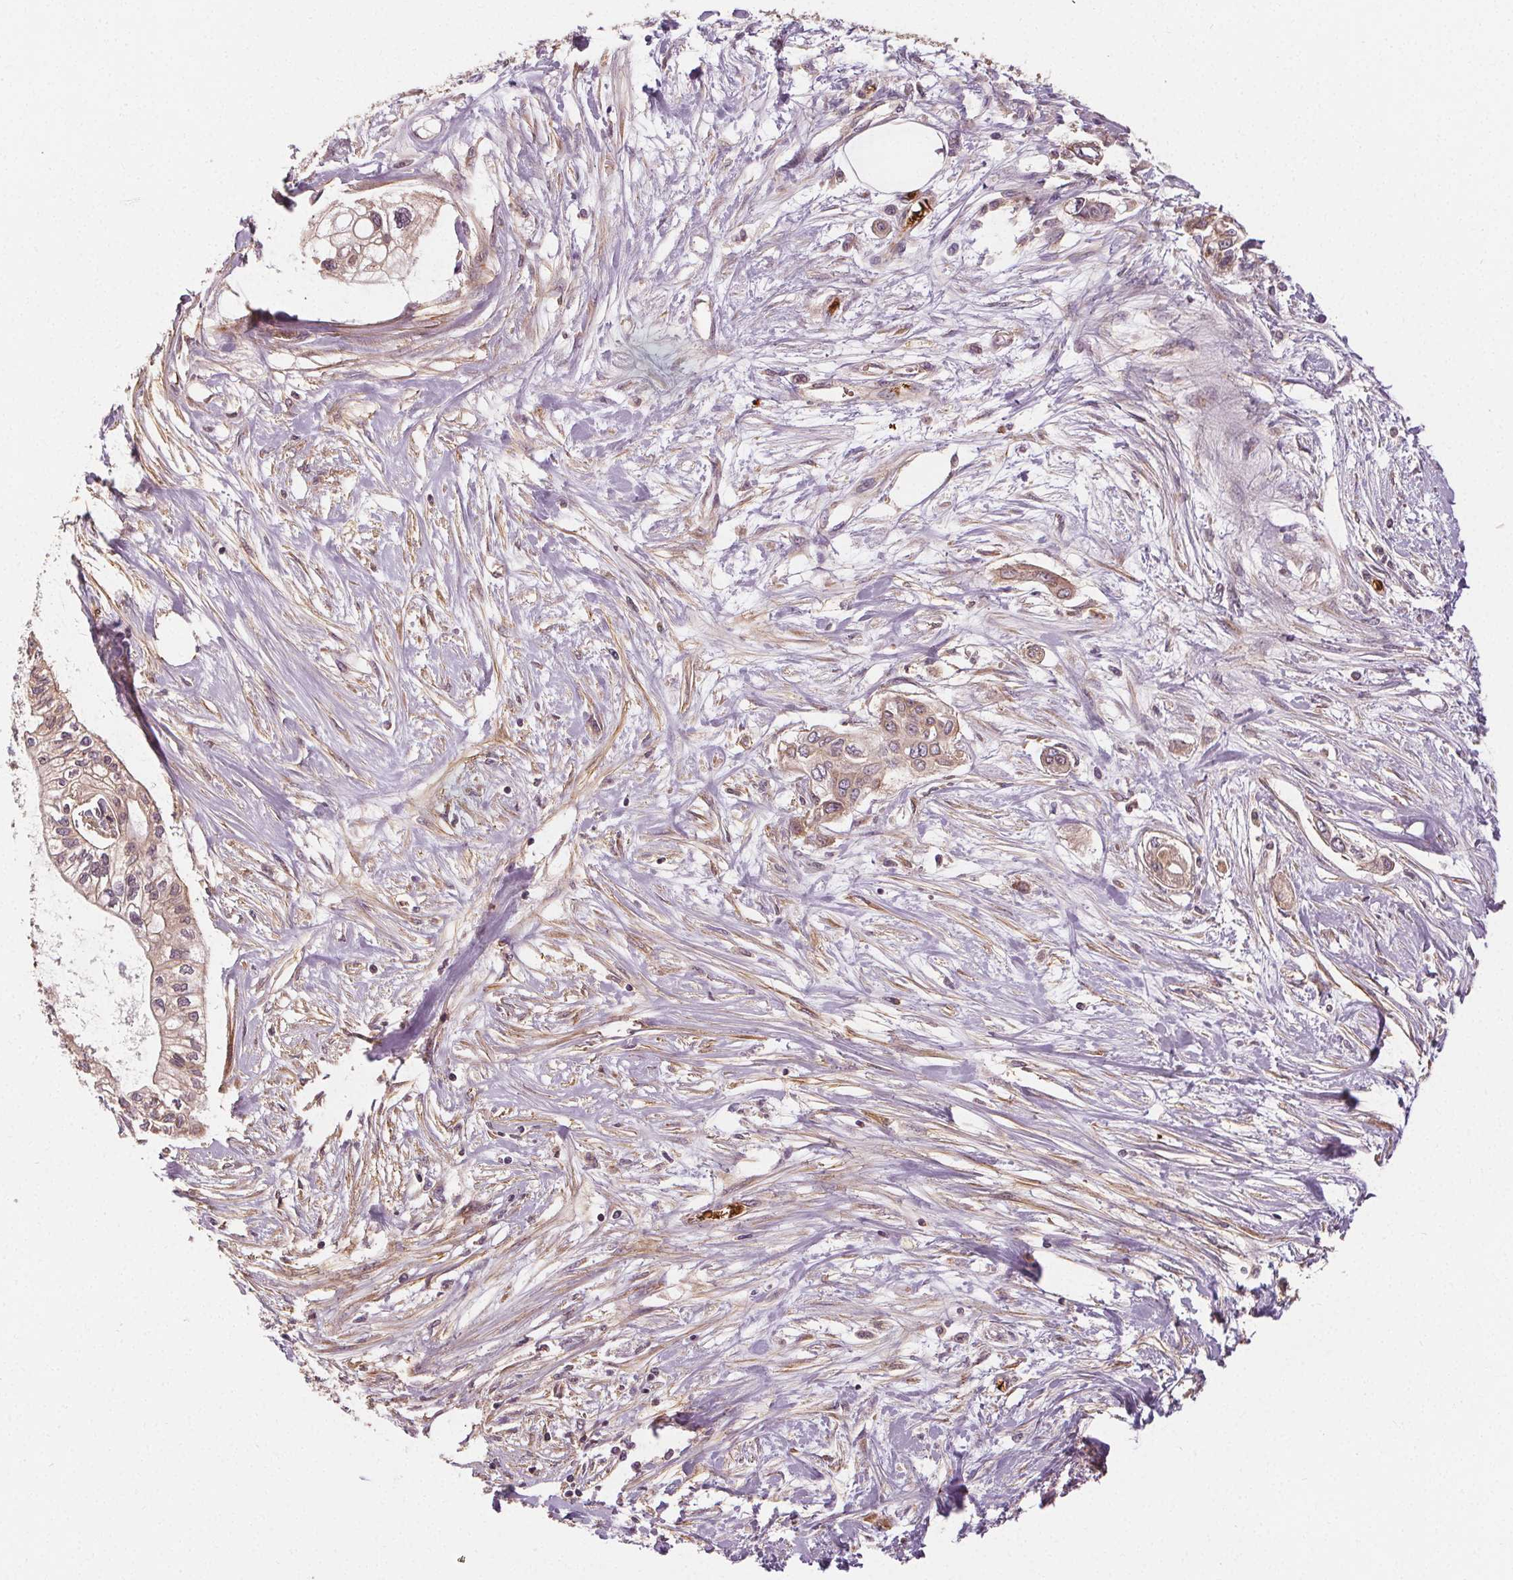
{"staining": {"intensity": "weak", "quantity": "25%-75%", "location": "cytoplasmic/membranous"}, "tissue": "pancreatic cancer", "cell_type": "Tumor cells", "image_type": "cancer", "snomed": [{"axis": "morphology", "description": "Adenocarcinoma, NOS"}, {"axis": "topography", "description": "Pancreas"}], "caption": "Human pancreatic adenocarcinoma stained with a brown dye shows weak cytoplasmic/membranous positive staining in about 25%-75% of tumor cells.", "gene": "EIF3D", "patient": {"sex": "female", "age": 77}}